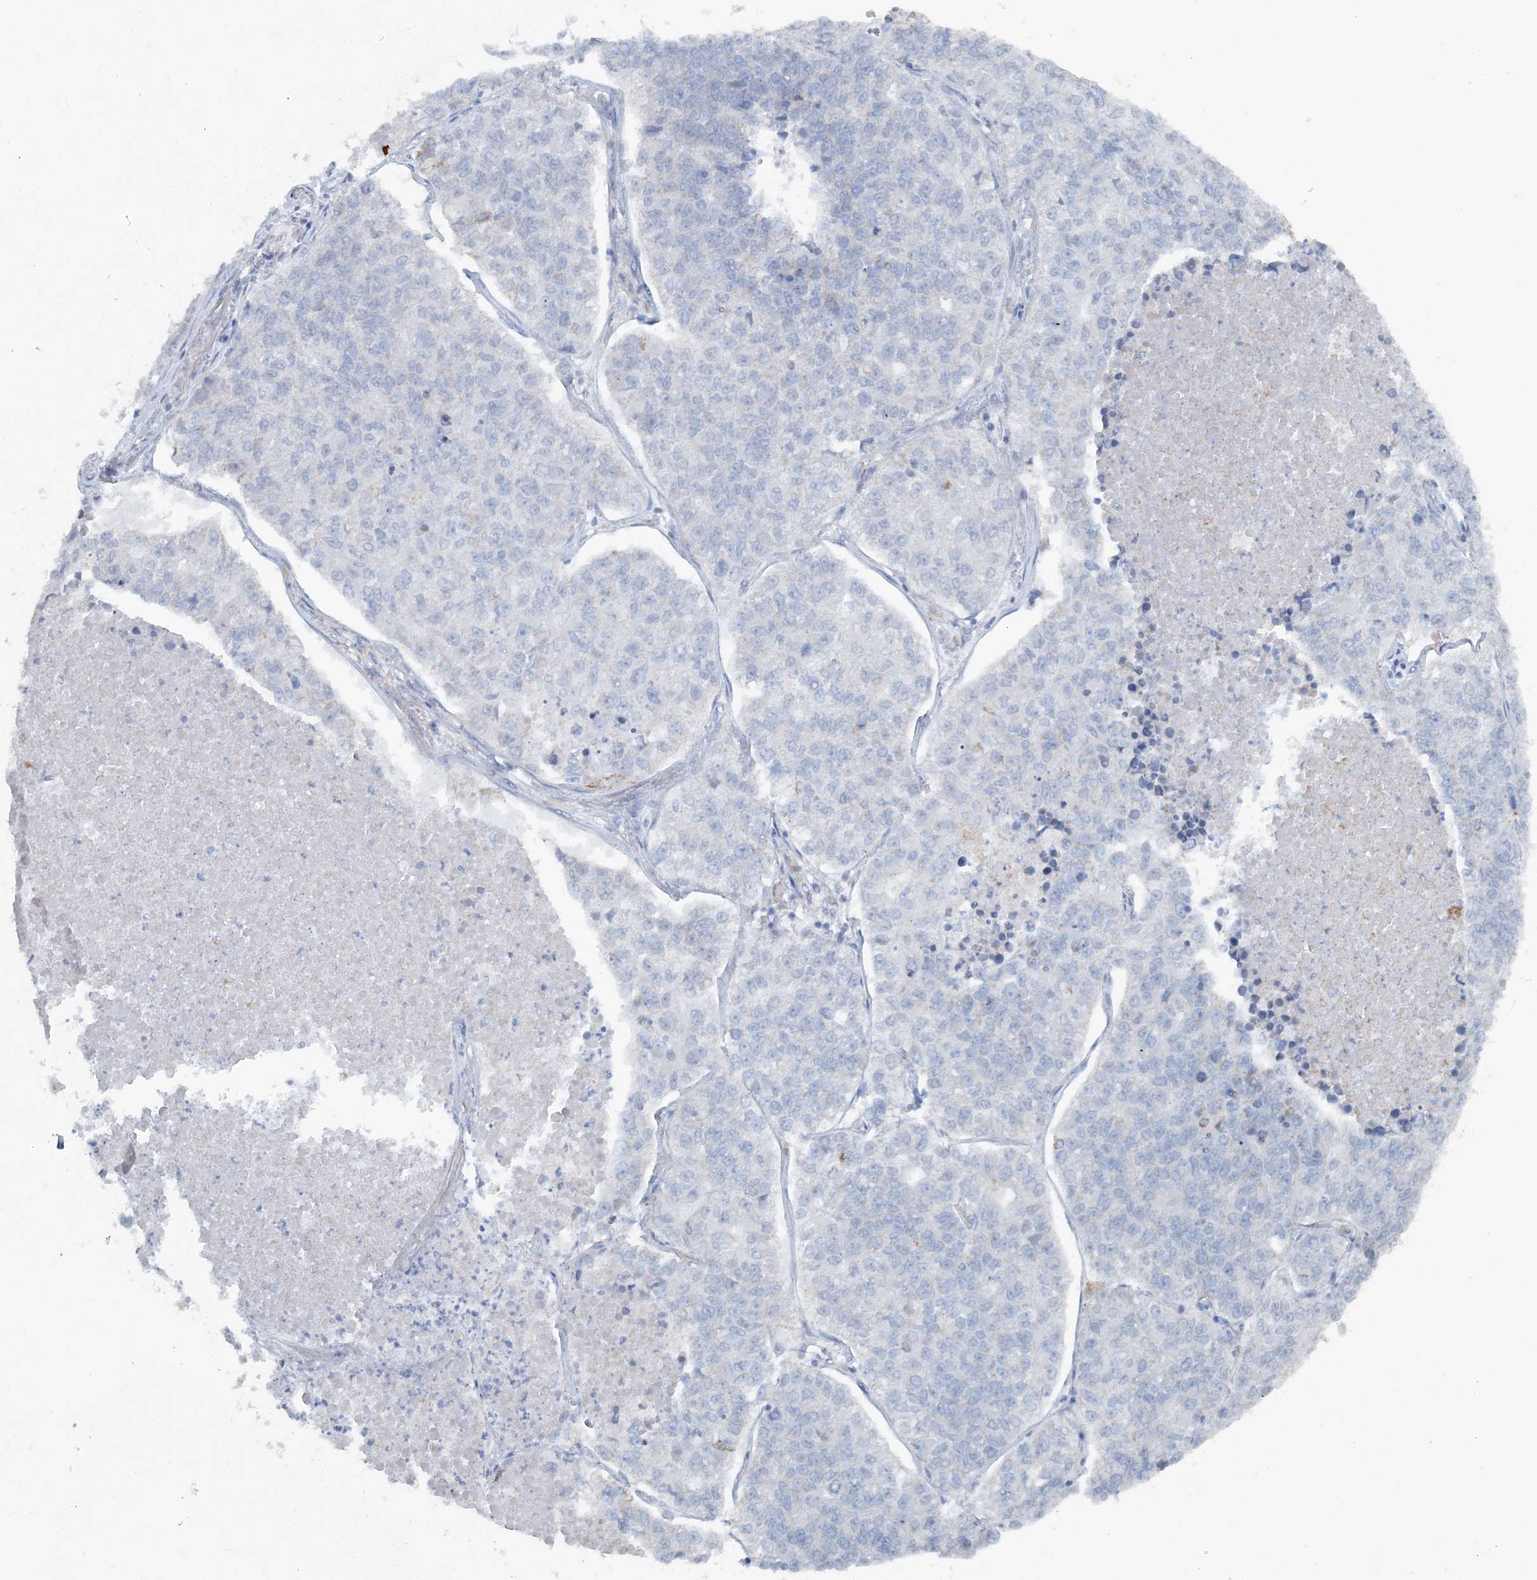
{"staining": {"intensity": "negative", "quantity": "none", "location": "none"}, "tissue": "lung cancer", "cell_type": "Tumor cells", "image_type": "cancer", "snomed": [{"axis": "morphology", "description": "Adenocarcinoma, NOS"}, {"axis": "topography", "description": "Lung"}], "caption": "Lung cancer was stained to show a protein in brown. There is no significant expression in tumor cells.", "gene": "PCCB", "patient": {"sex": "male", "age": 49}}